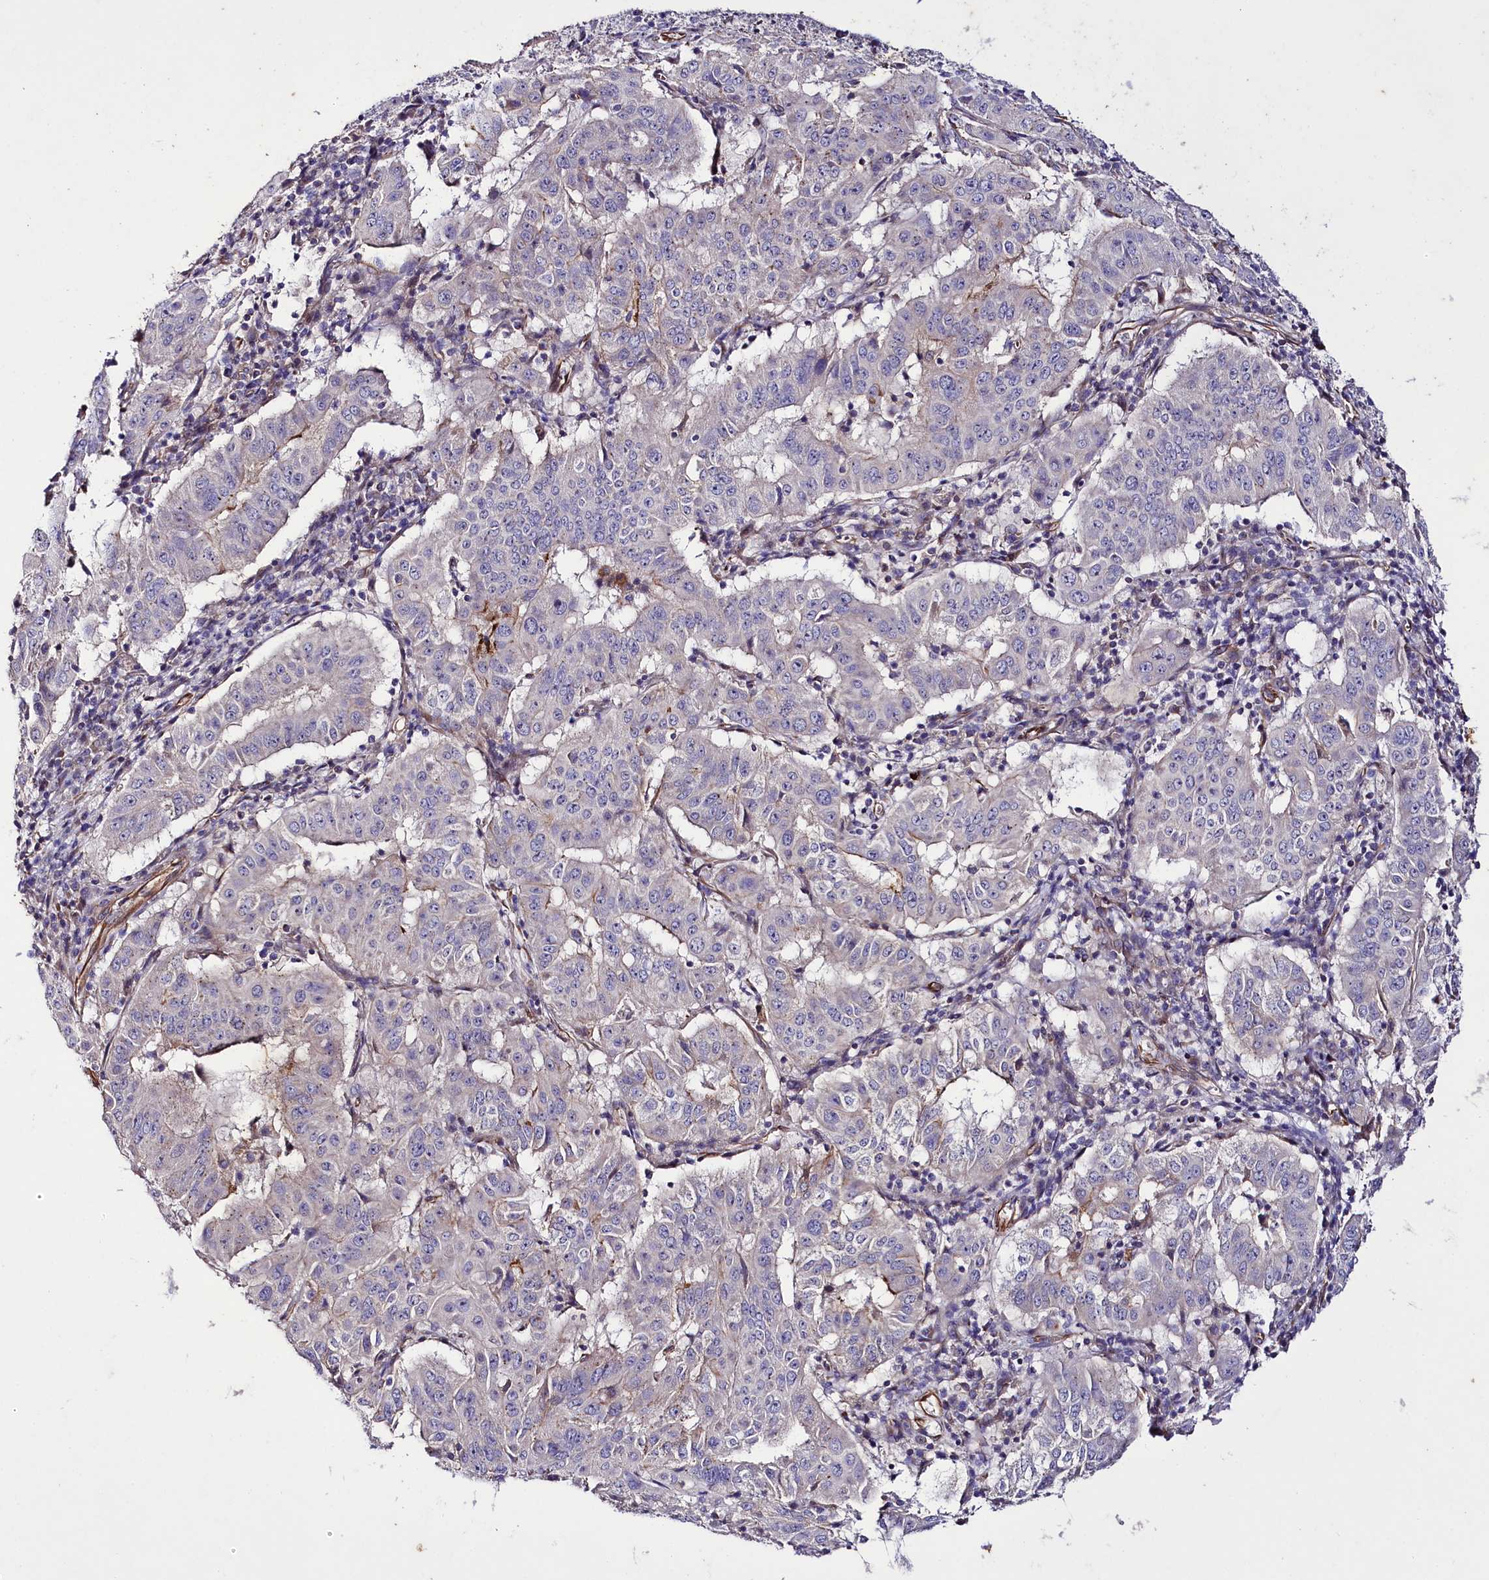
{"staining": {"intensity": "negative", "quantity": "none", "location": "none"}, "tissue": "pancreatic cancer", "cell_type": "Tumor cells", "image_type": "cancer", "snomed": [{"axis": "morphology", "description": "Adenocarcinoma, NOS"}, {"axis": "topography", "description": "Pancreas"}], "caption": "Immunohistochemical staining of pancreatic cancer (adenocarcinoma) displays no significant staining in tumor cells. (Stains: DAB IHC with hematoxylin counter stain, Microscopy: brightfield microscopy at high magnification).", "gene": "SLC7A1", "patient": {"sex": "male", "age": 63}}